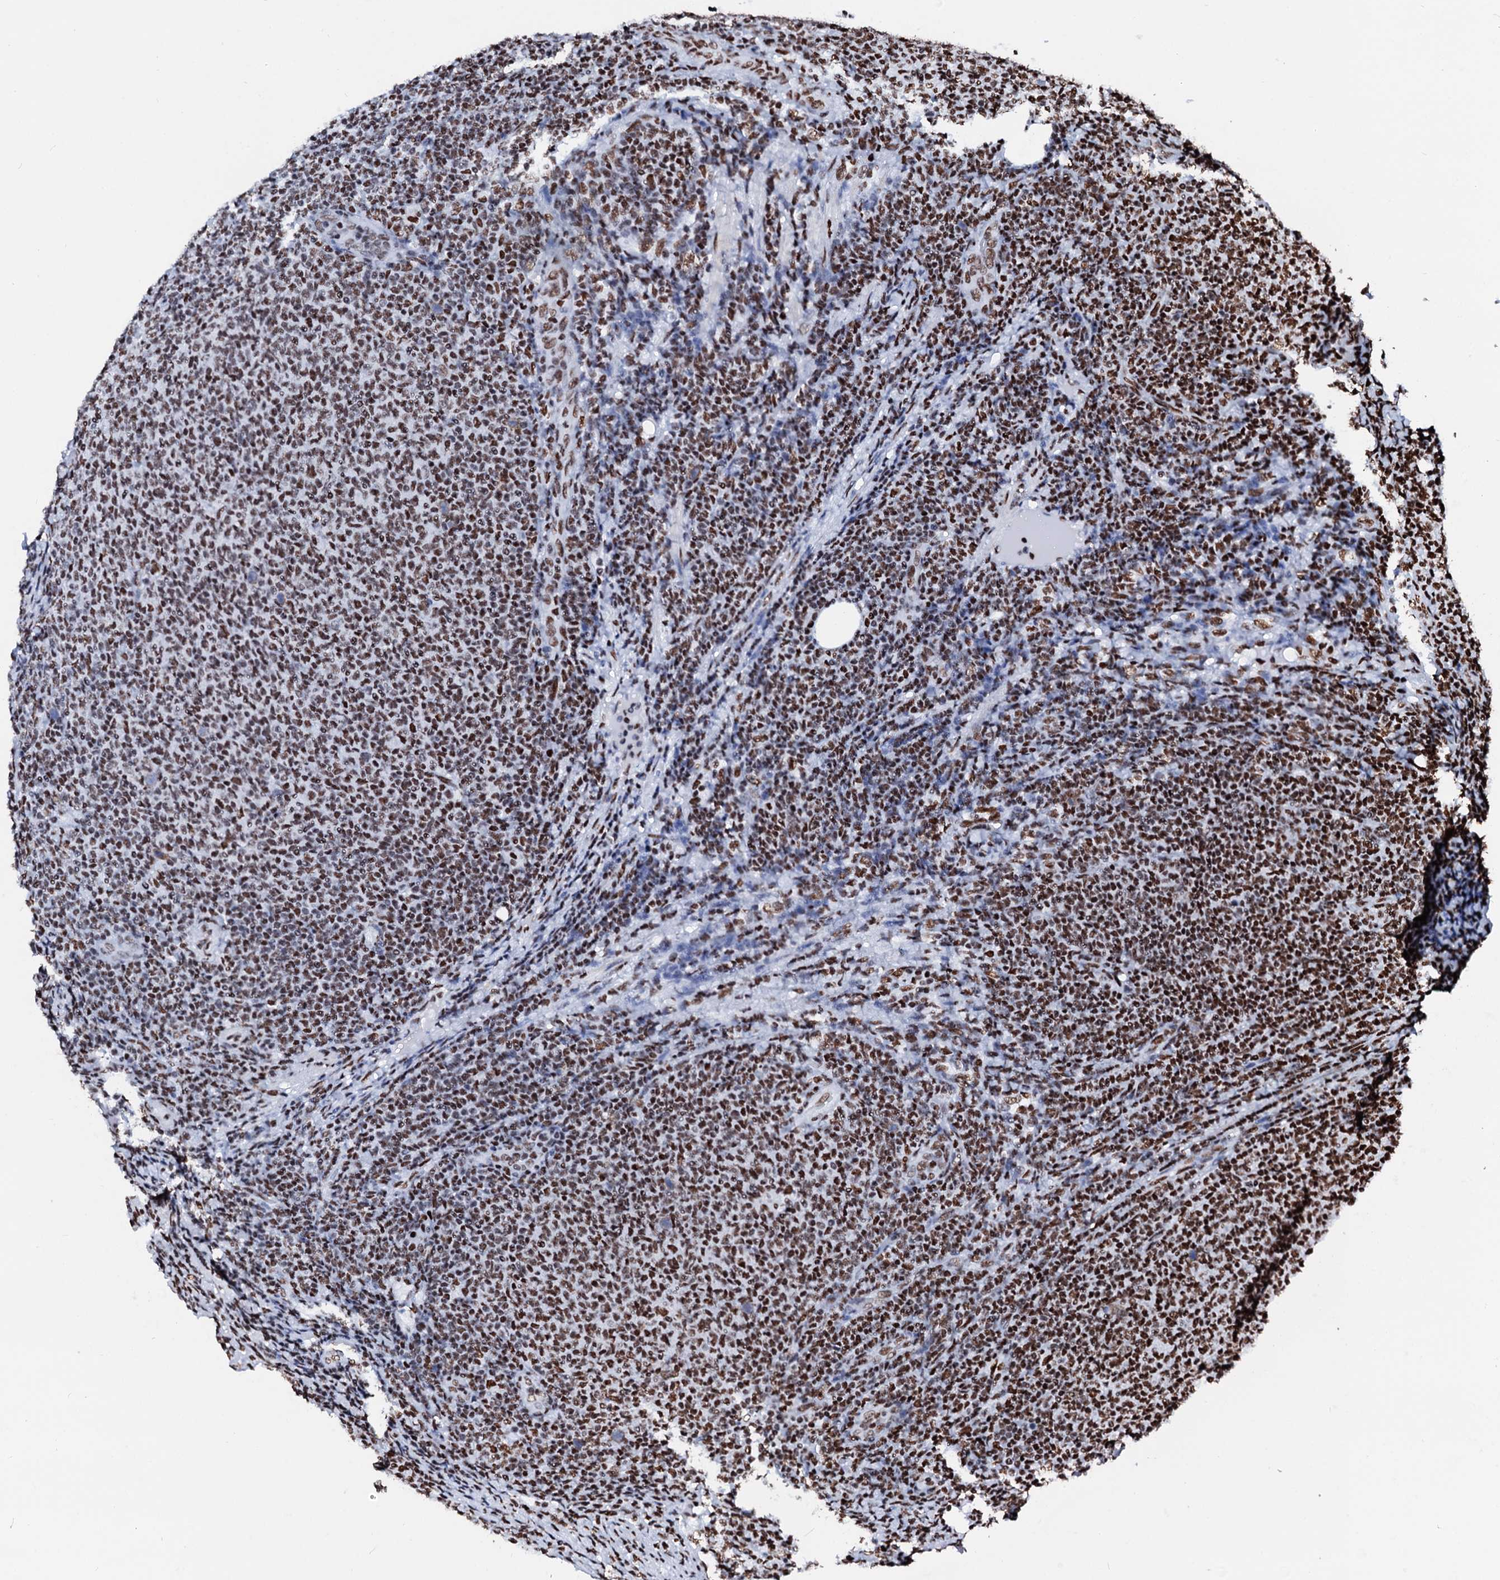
{"staining": {"intensity": "moderate", "quantity": ">75%", "location": "nuclear"}, "tissue": "lymphoma", "cell_type": "Tumor cells", "image_type": "cancer", "snomed": [{"axis": "morphology", "description": "Malignant lymphoma, non-Hodgkin's type, Low grade"}, {"axis": "topography", "description": "Lymph node"}], "caption": "Brown immunohistochemical staining in human lymphoma reveals moderate nuclear positivity in about >75% of tumor cells.", "gene": "RALY", "patient": {"sex": "male", "age": 66}}